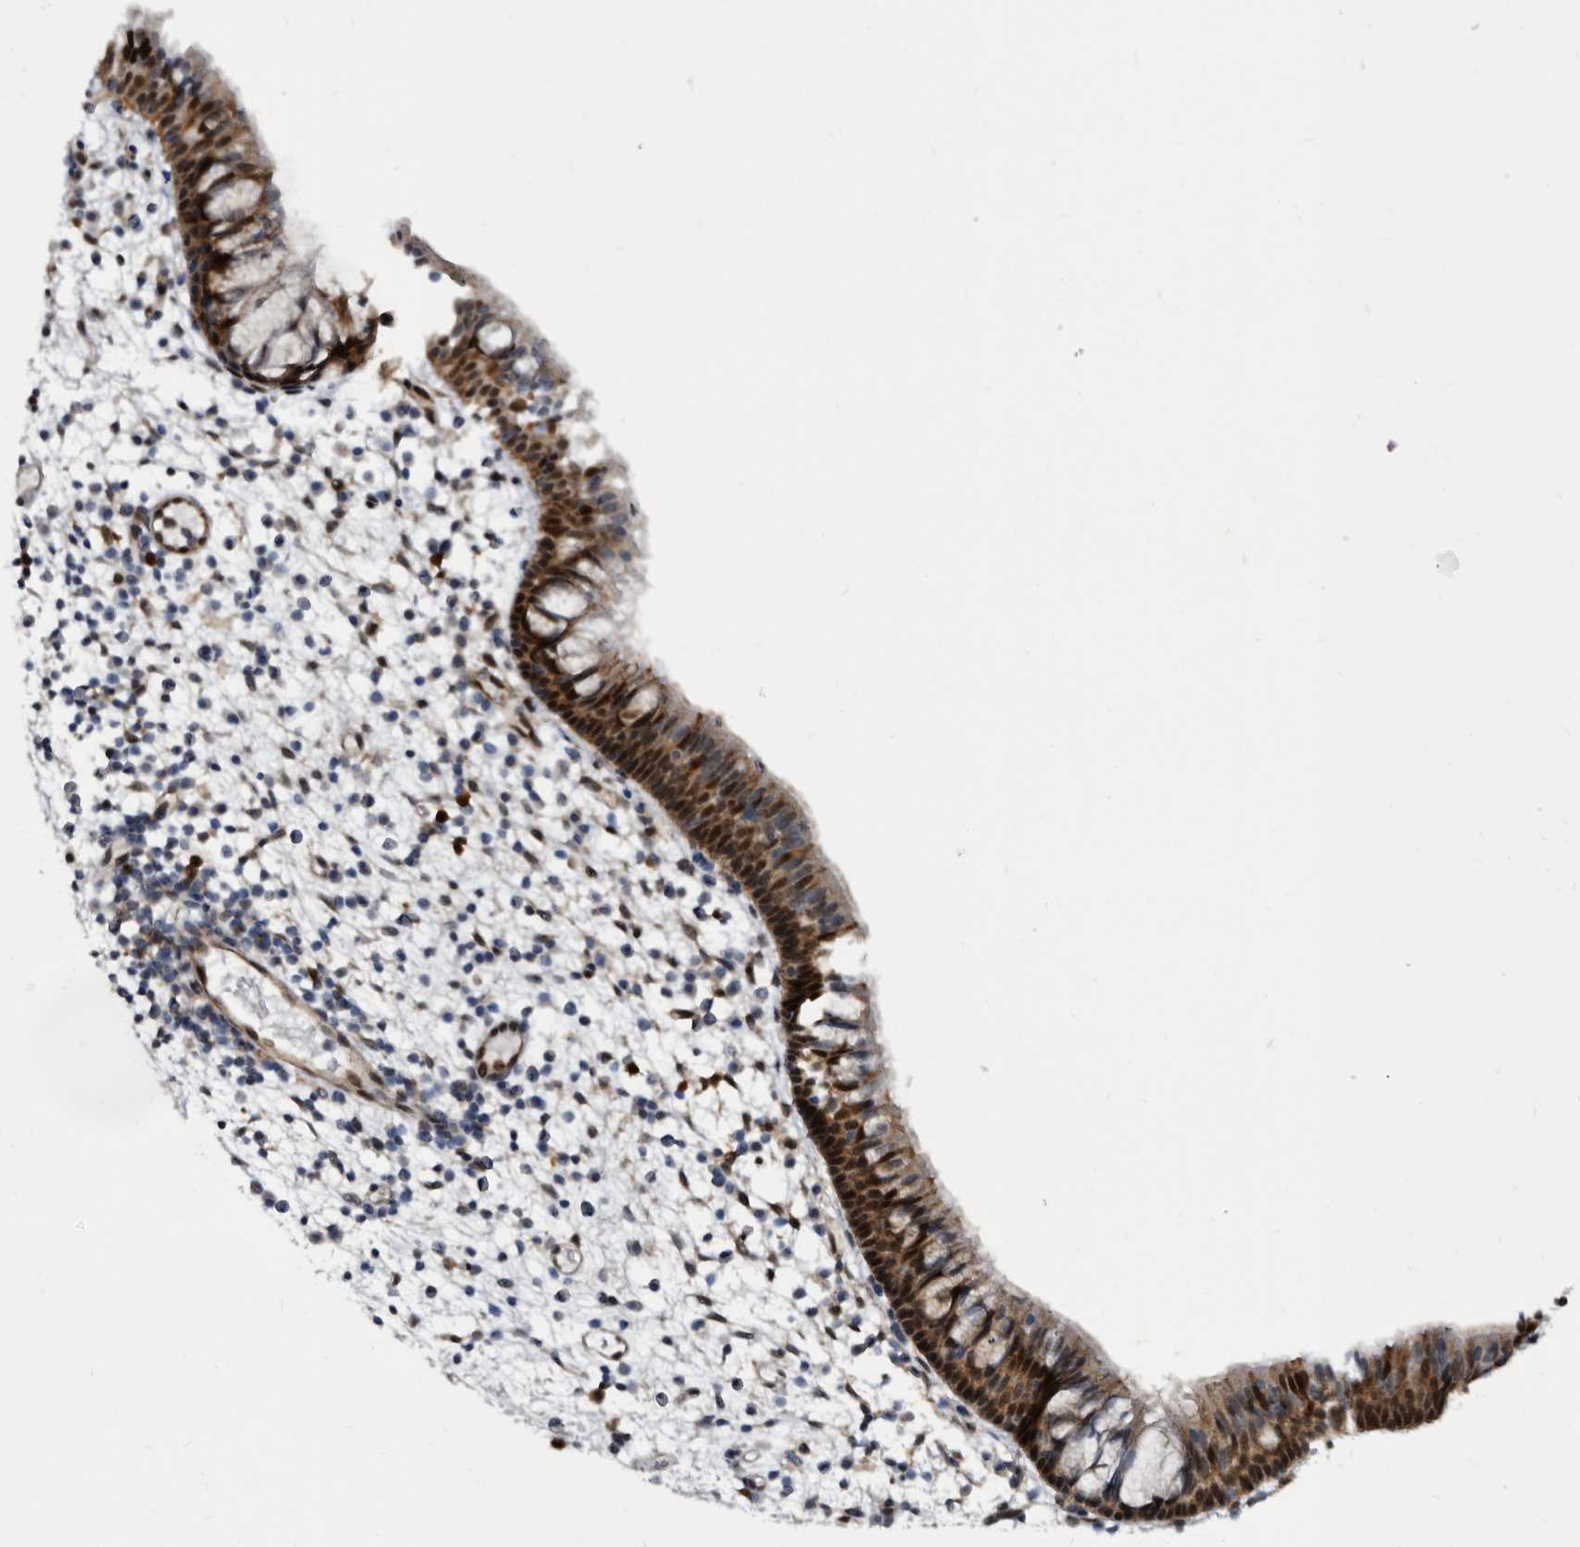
{"staining": {"intensity": "strong", "quantity": "25%-75%", "location": "cytoplasmic/membranous,nuclear"}, "tissue": "nasopharynx", "cell_type": "Respiratory epithelial cells", "image_type": "normal", "snomed": [{"axis": "morphology", "description": "Normal tissue, NOS"}, {"axis": "morphology", "description": "Inflammation, NOS"}, {"axis": "morphology", "description": "Malignant melanoma, Metastatic site"}, {"axis": "topography", "description": "Nasopharynx"}], "caption": "Immunohistochemistry (IHC) micrograph of benign human nasopharynx stained for a protein (brown), which reveals high levels of strong cytoplasmic/membranous,nuclear positivity in approximately 25%-75% of respiratory epithelial cells.", "gene": "SERPINB8", "patient": {"sex": "male", "age": 70}}